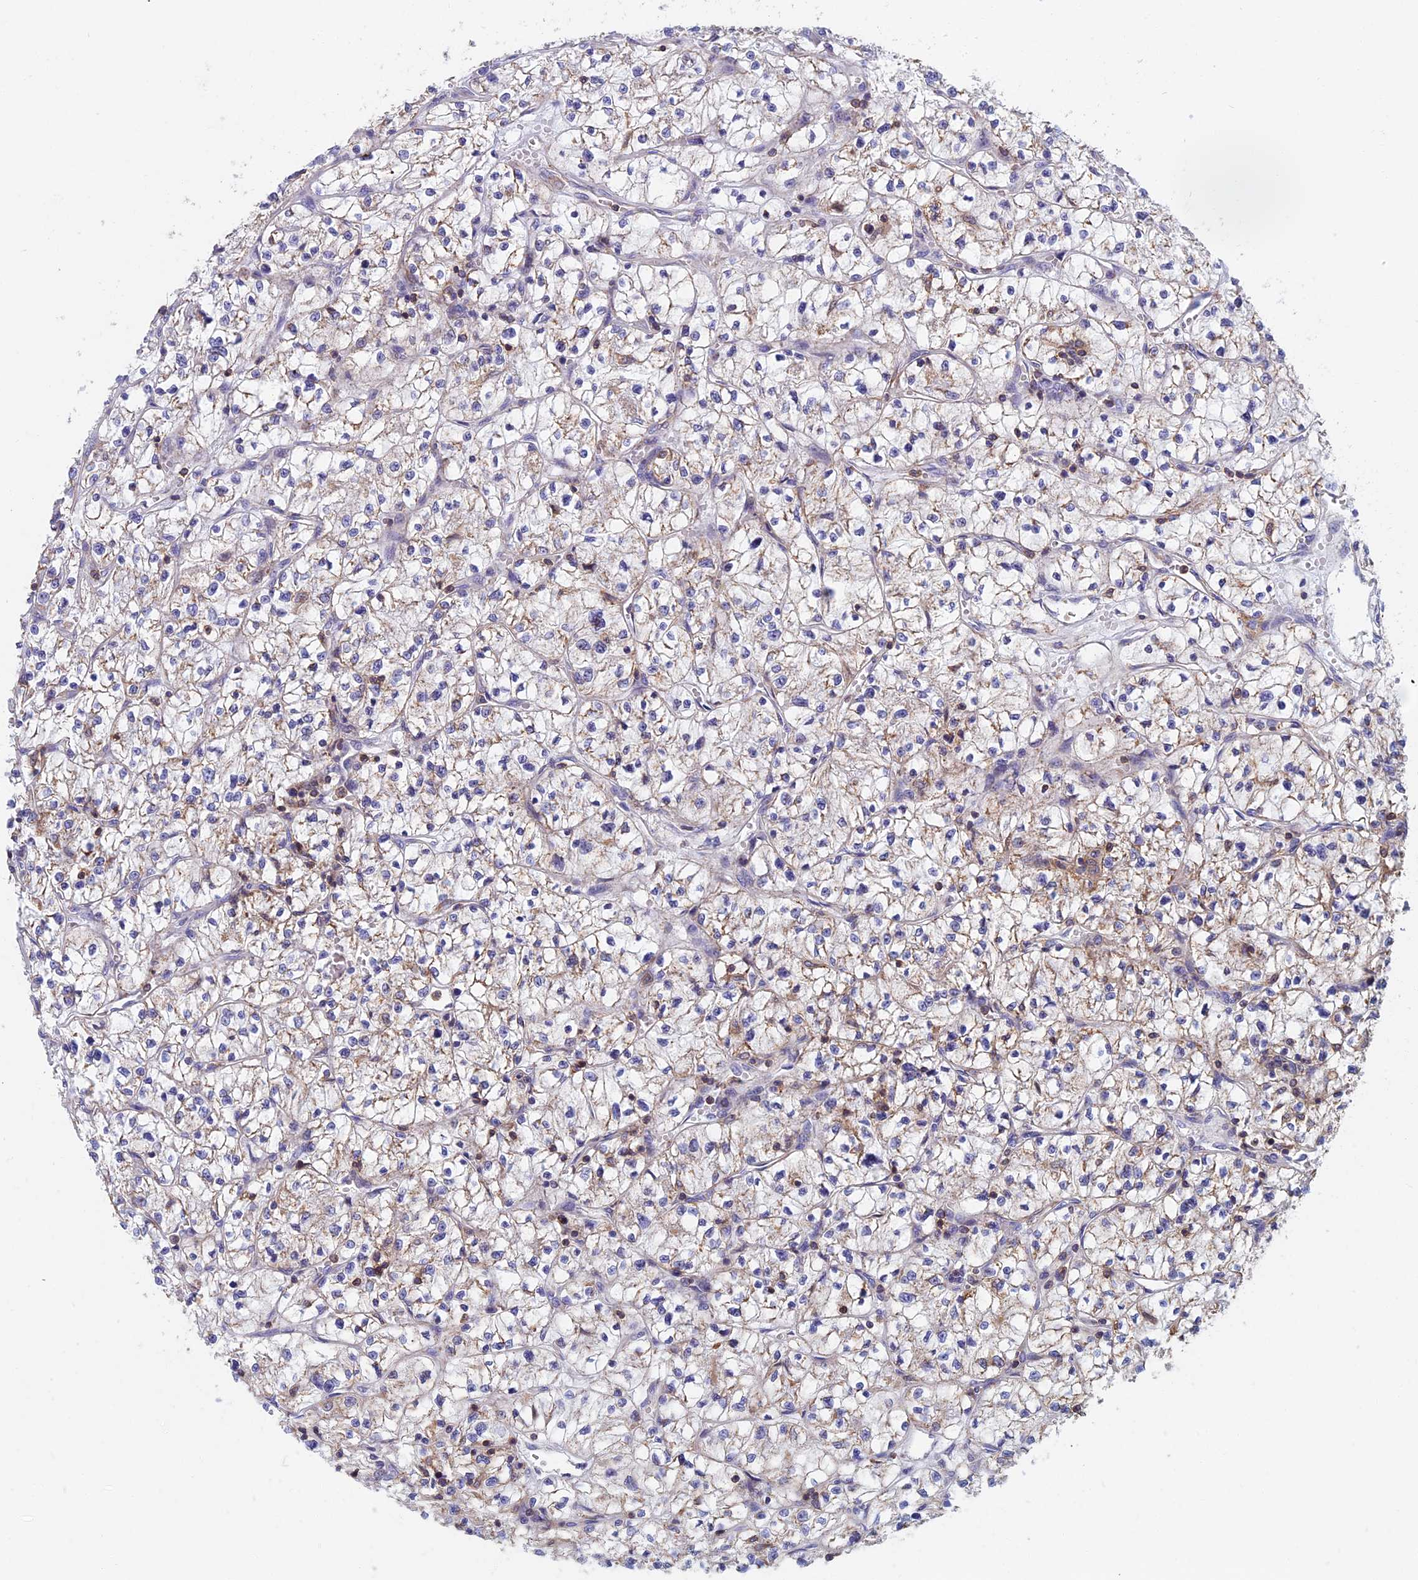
{"staining": {"intensity": "weak", "quantity": "25%-75%", "location": "cytoplasmic/membranous"}, "tissue": "renal cancer", "cell_type": "Tumor cells", "image_type": "cancer", "snomed": [{"axis": "morphology", "description": "Adenocarcinoma, NOS"}, {"axis": "topography", "description": "Kidney"}], "caption": "This image displays adenocarcinoma (renal) stained with IHC to label a protein in brown. The cytoplasmic/membranous of tumor cells show weak positivity for the protein. Nuclei are counter-stained blue.", "gene": "HSD17B8", "patient": {"sex": "female", "age": 64}}